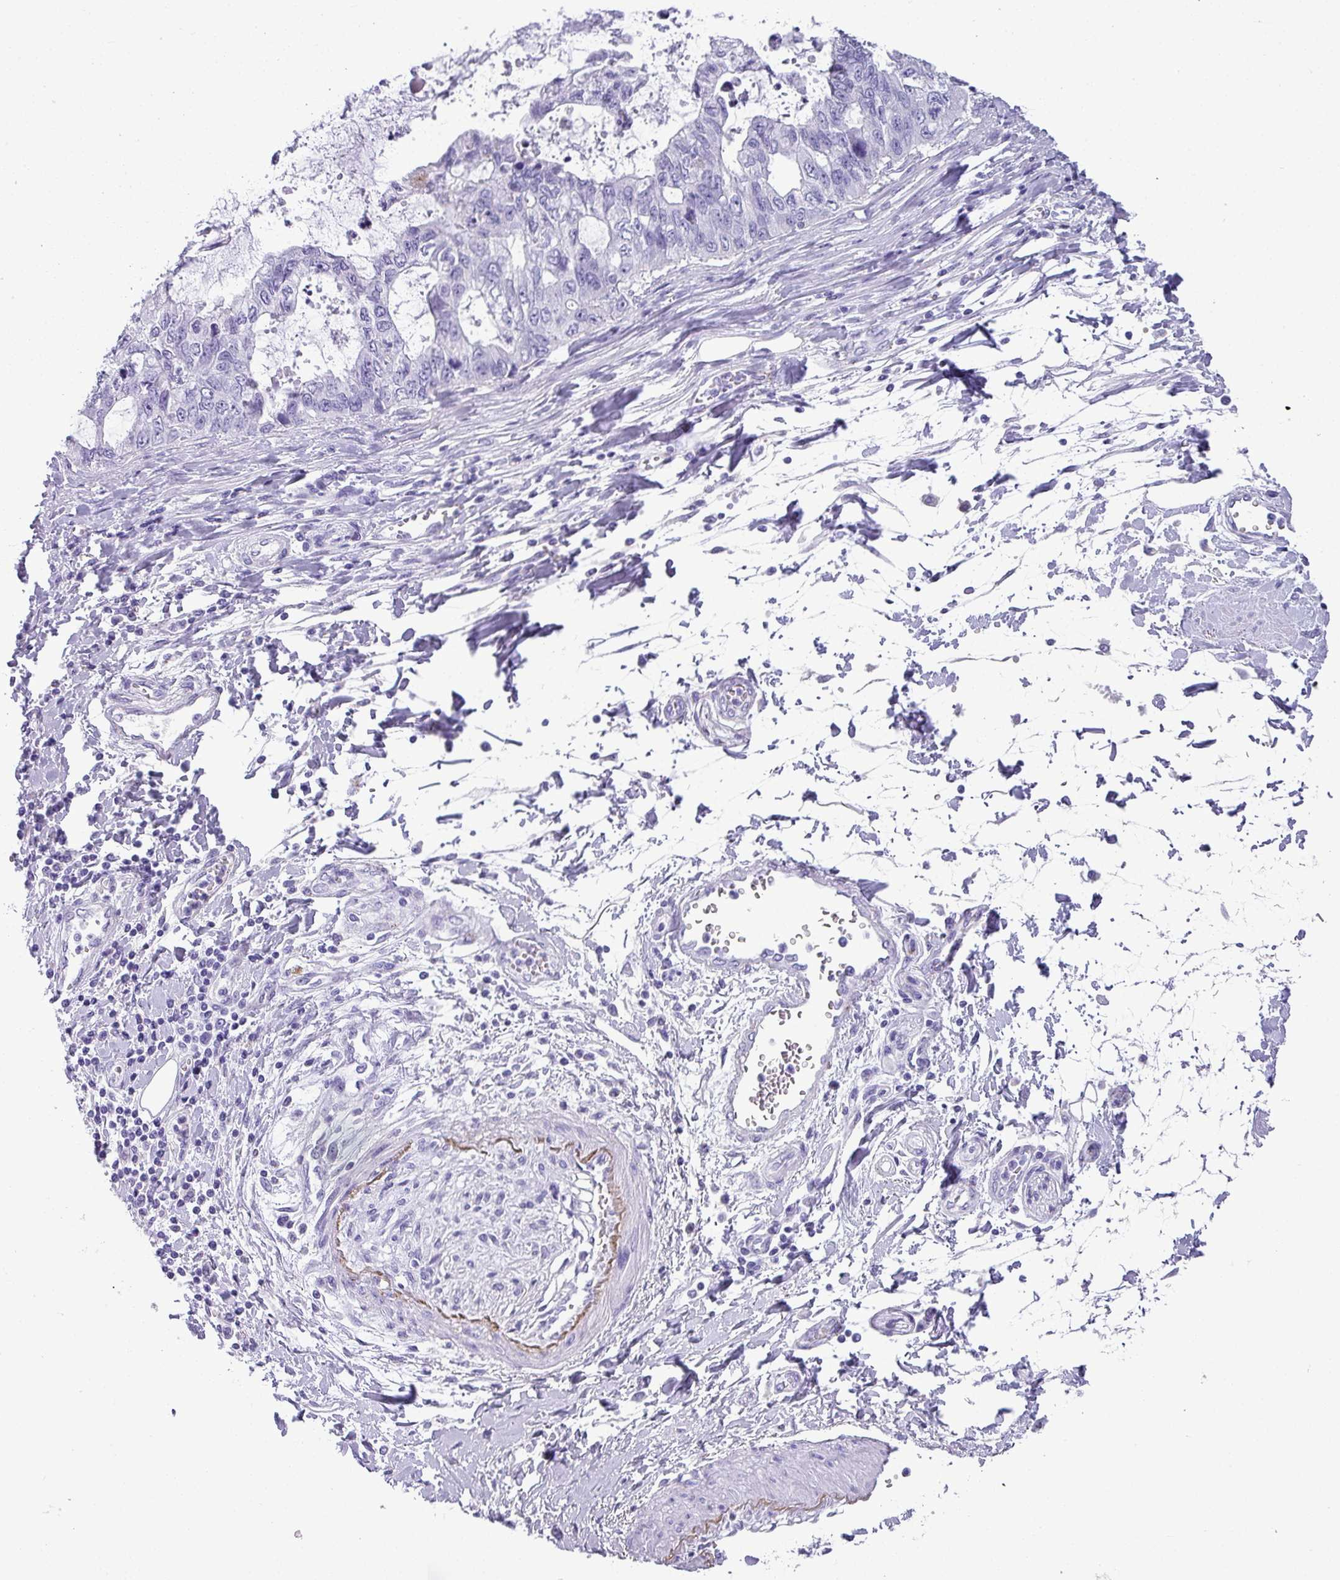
{"staining": {"intensity": "negative", "quantity": "none", "location": "none"}, "tissue": "stomach cancer", "cell_type": "Tumor cells", "image_type": "cancer", "snomed": [{"axis": "morphology", "description": "Adenocarcinoma, NOS"}, {"axis": "topography", "description": "Stomach, upper"}], "caption": "Immunohistochemistry micrograph of human stomach cancer stained for a protein (brown), which demonstrates no staining in tumor cells.", "gene": "ZNF568", "patient": {"sex": "female", "age": 52}}